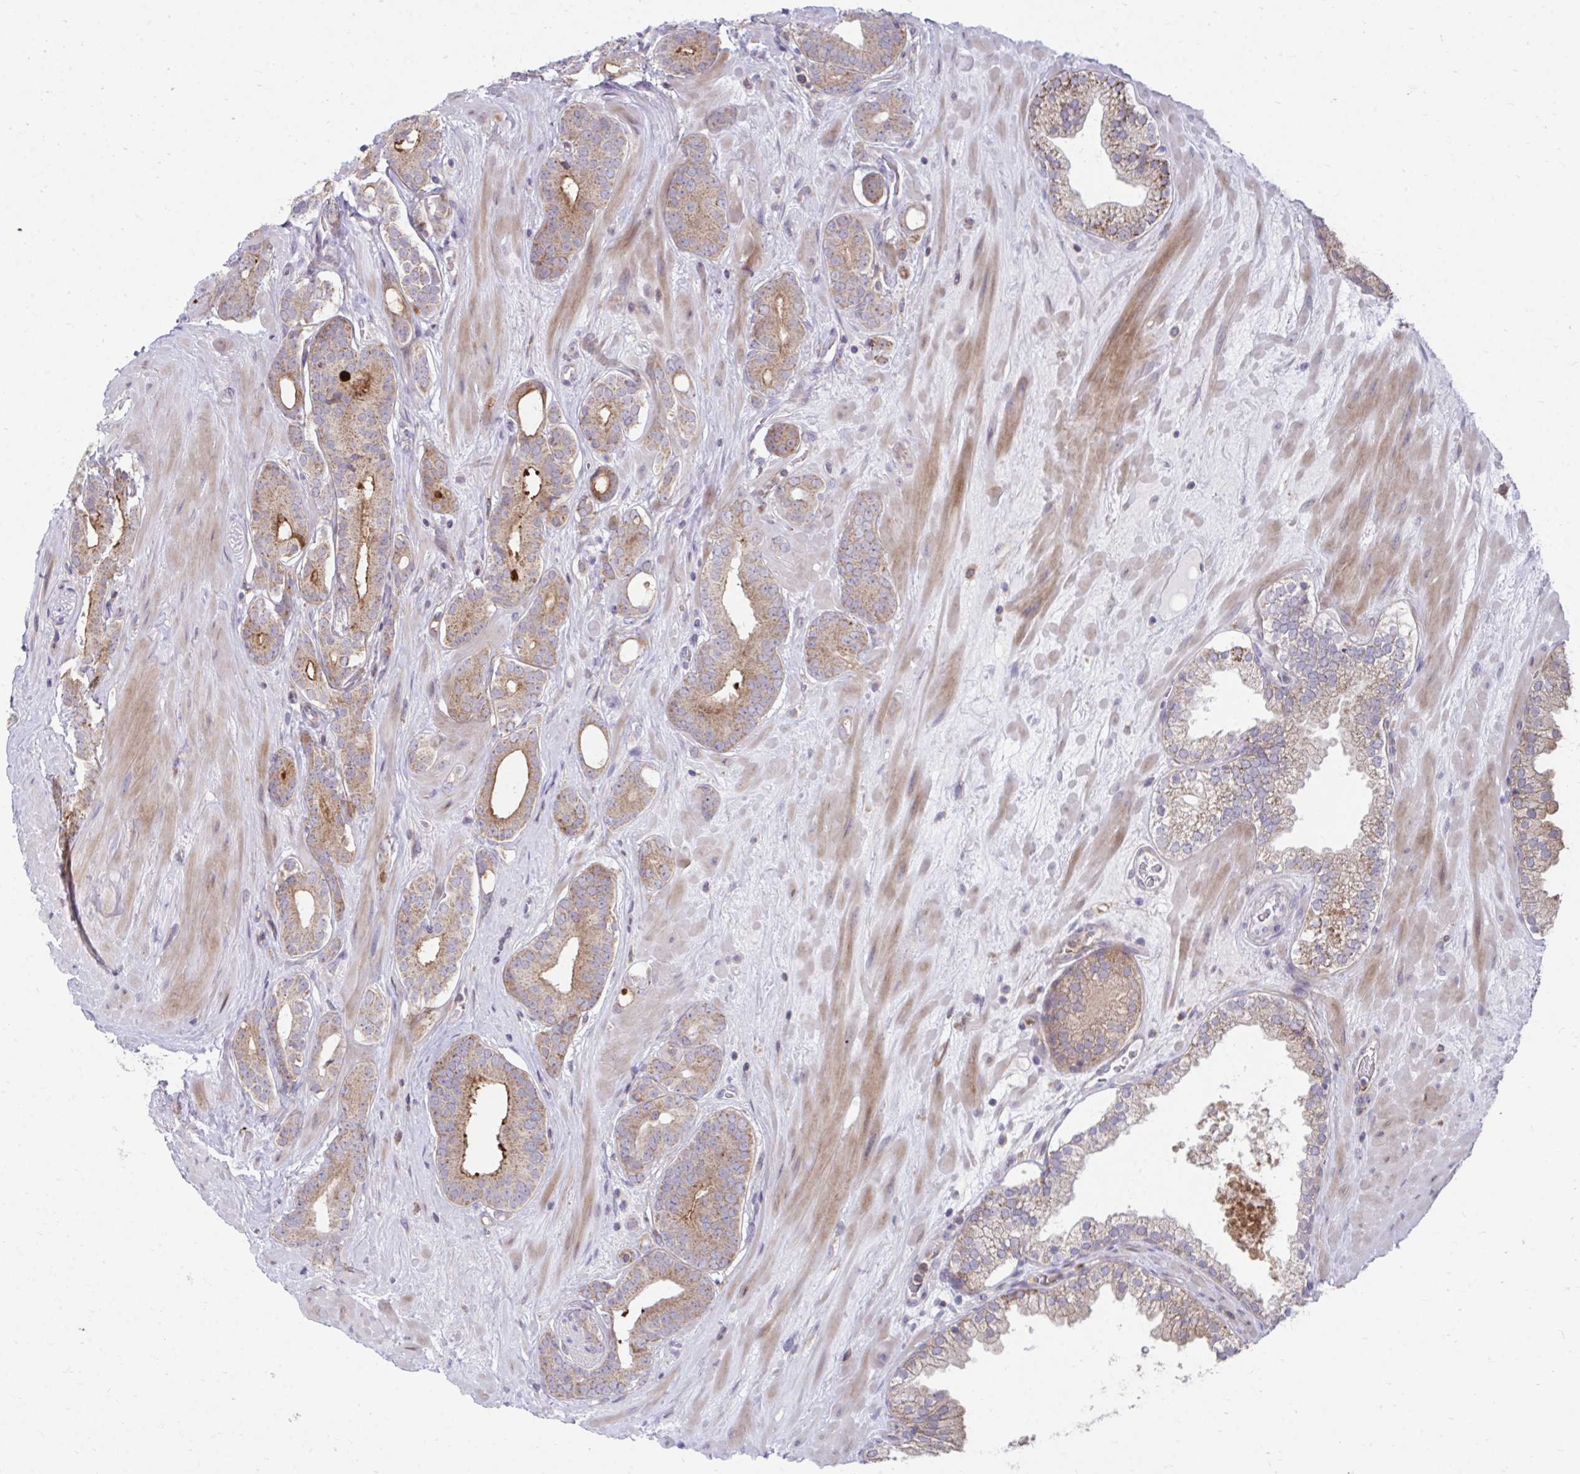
{"staining": {"intensity": "moderate", "quantity": "<25%", "location": "cytoplasmic/membranous"}, "tissue": "prostate cancer", "cell_type": "Tumor cells", "image_type": "cancer", "snomed": [{"axis": "morphology", "description": "Adenocarcinoma, High grade"}, {"axis": "topography", "description": "Prostate"}], "caption": "Immunohistochemistry of human adenocarcinoma (high-grade) (prostate) shows low levels of moderate cytoplasmic/membranous staining in approximately <25% of tumor cells.", "gene": "C16orf54", "patient": {"sex": "male", "age": 66}}